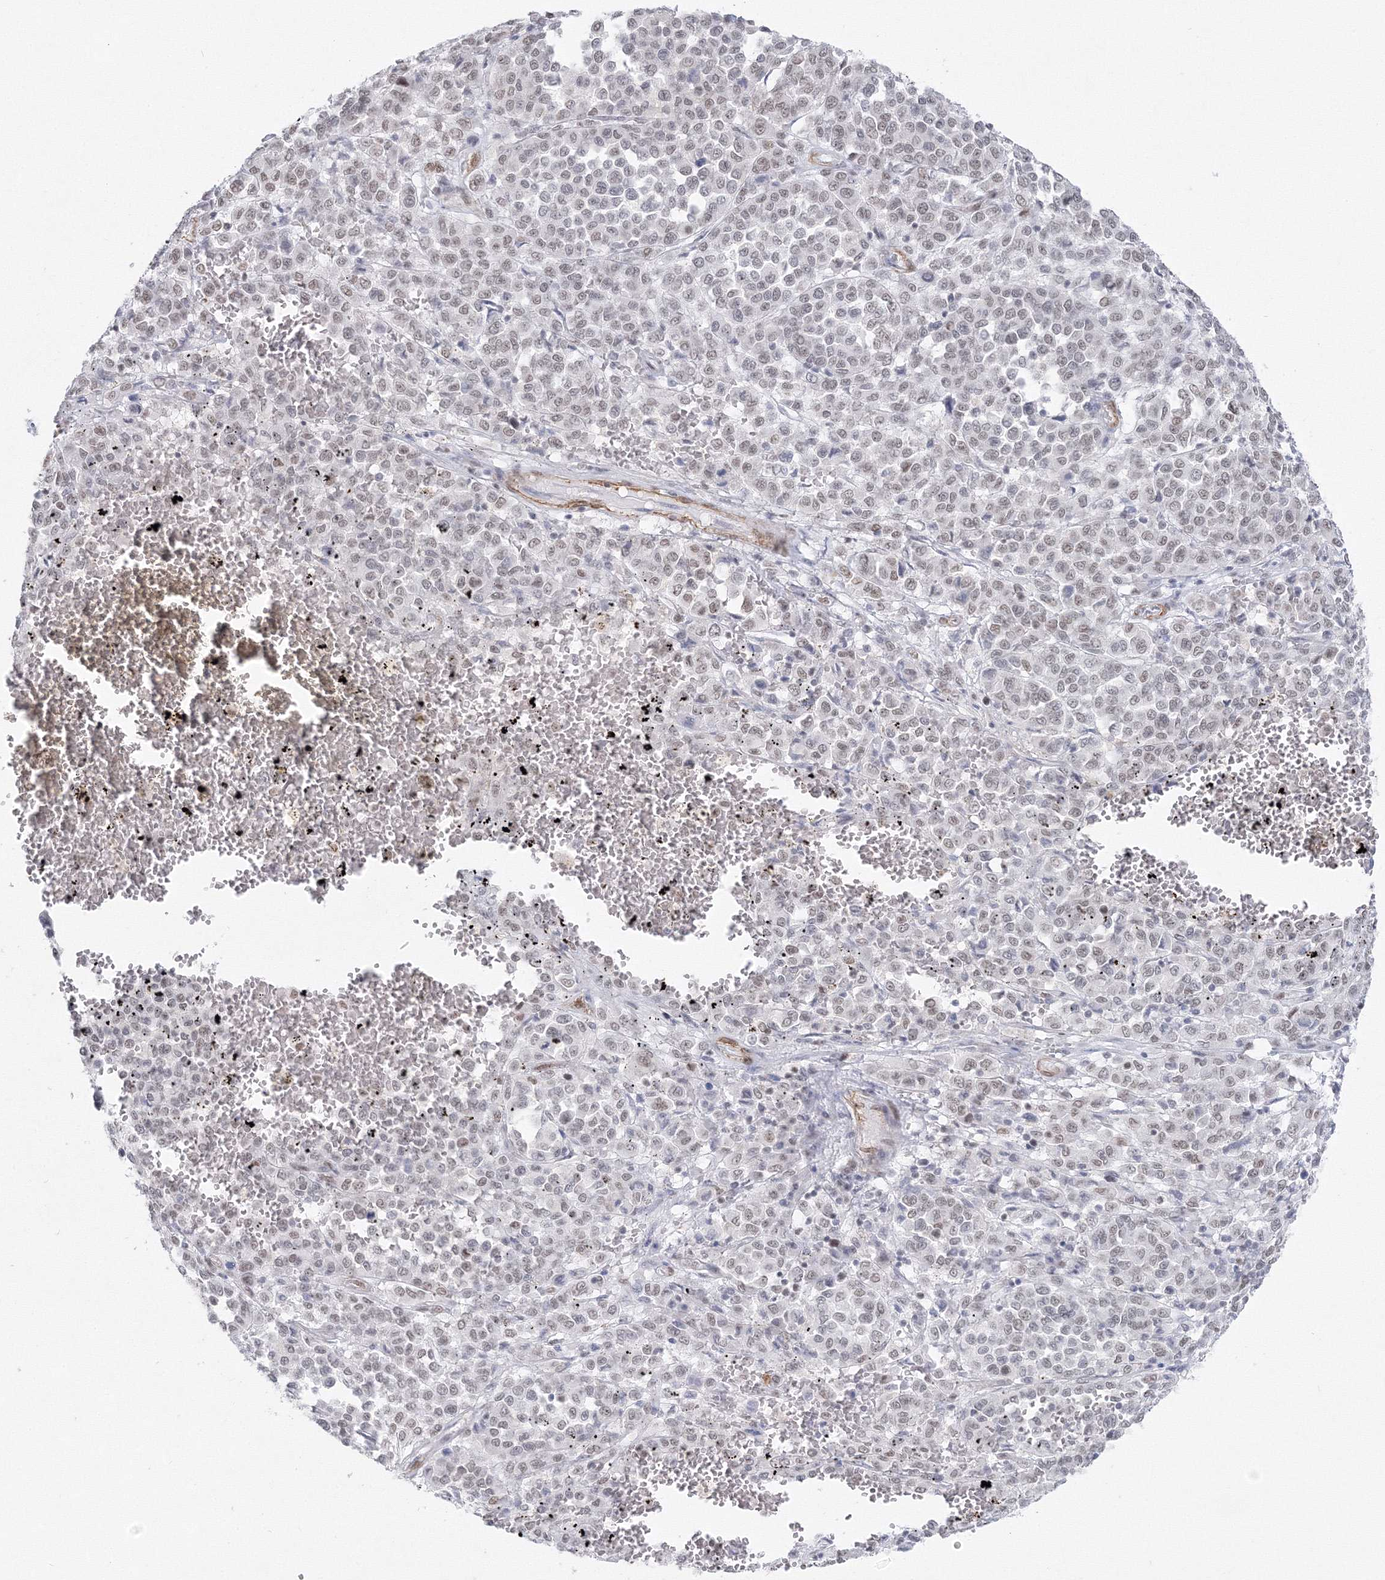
{"staining": {"intensity": "negative", "quantity": "none", "location": "none"}, "tissue": "melanoma", "cell_type": "Tumor cells", "image_type": "cancer", "snomed": [{"axis": "morphology", "description": "Malignant melanoma, Metastatic site"}, {"axis": "topography", "description": "Pancreas"}], "caption": "High magnification brightfield microscopy of malignant melanoma (metastatic site) stained with DAB (brown) and counterstained with hematoxylin (blue): tumor cells show no significant positivity.", "gene": "ZNF638", "patient": {"sex": "female", "age": 30}}